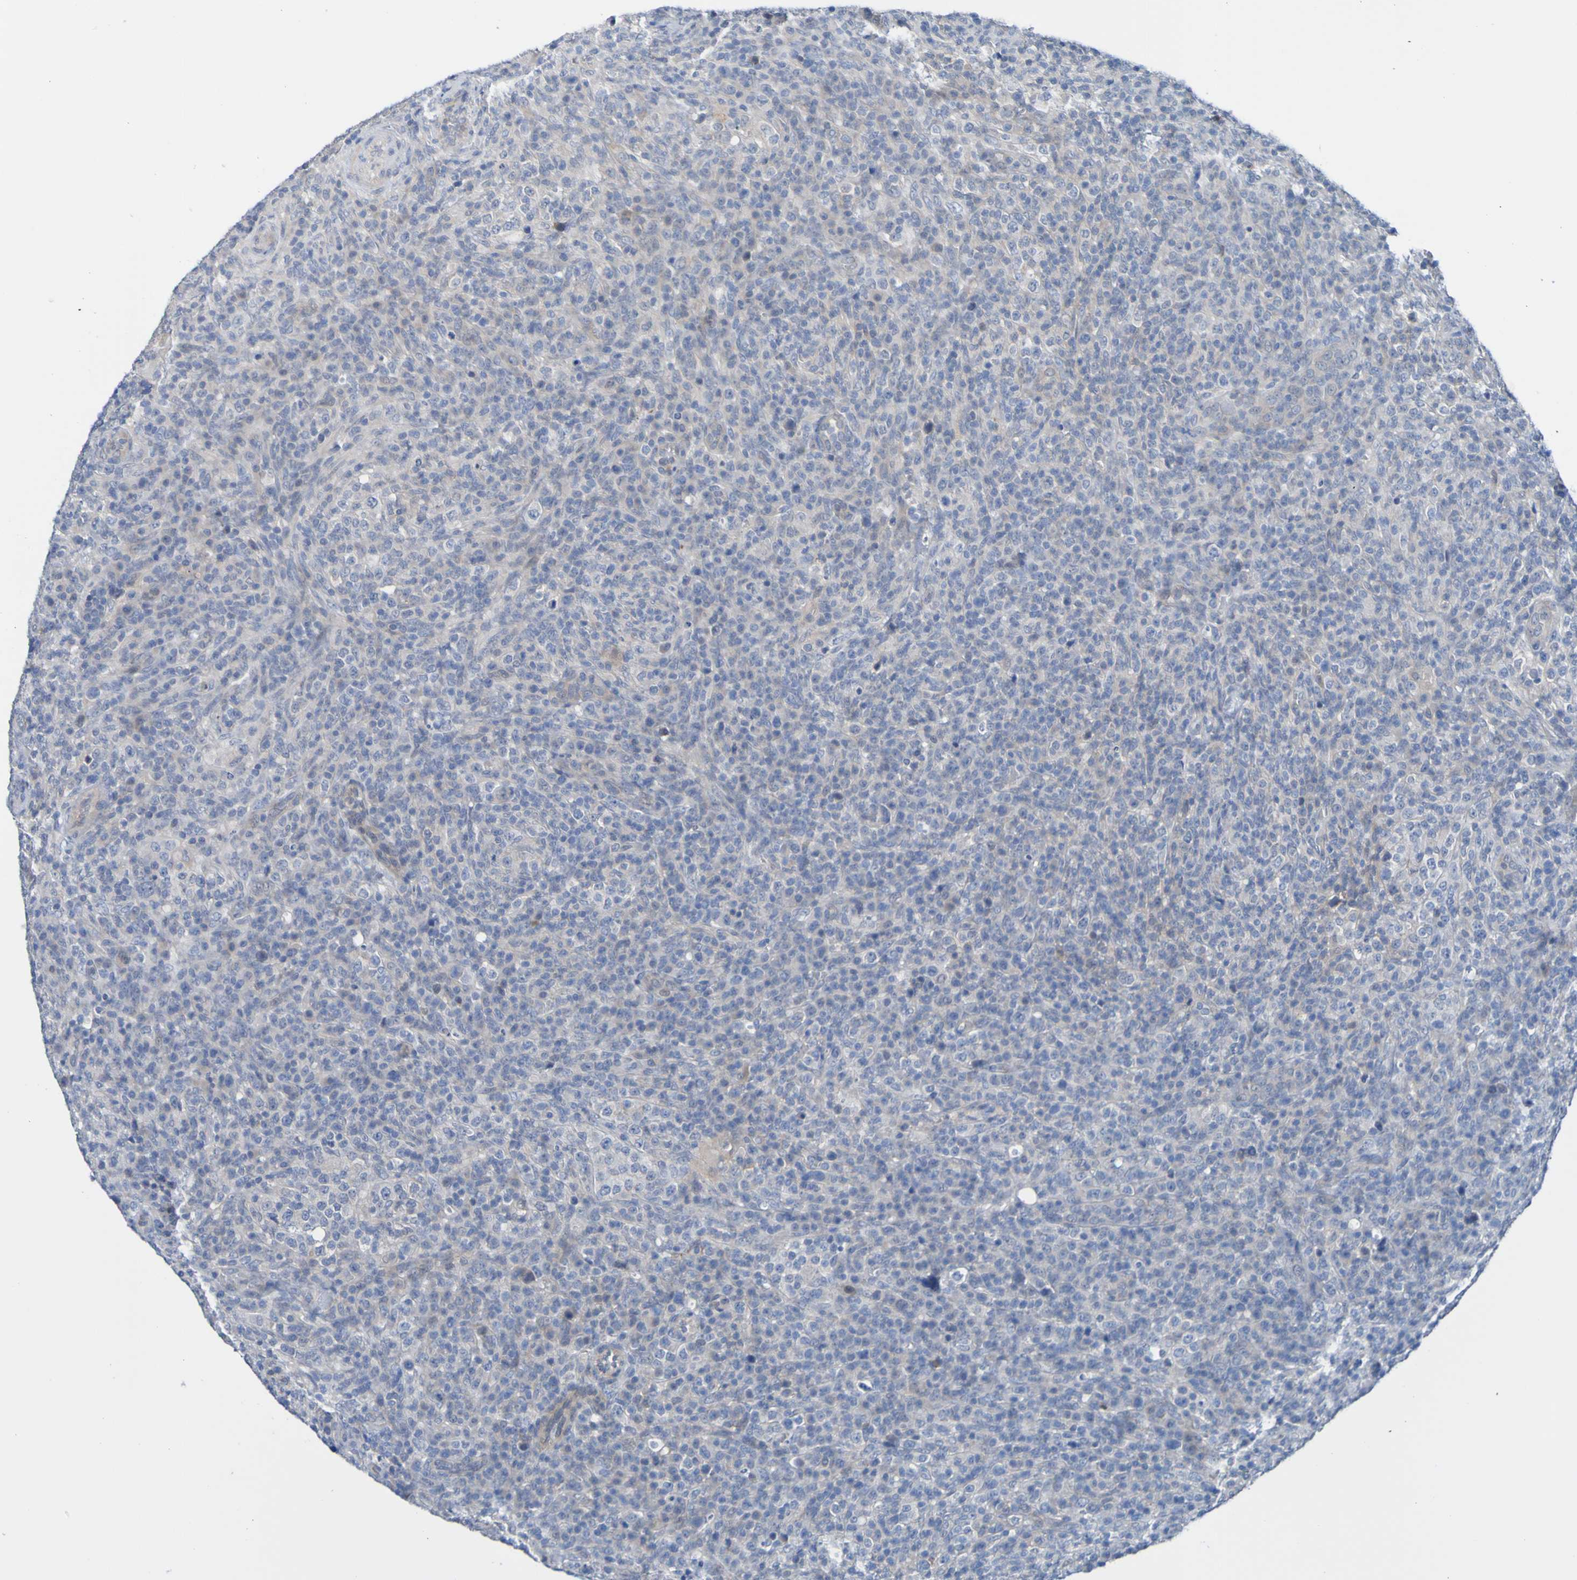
{"staining": {"intensity": "negative", "quantity": "none", "location": "none"}, "tissue": "lymphoma", "cell_type": "Tumor cells", "image_type": "cancer", "snomed": [{"axis": "morphology", "description": "Malignant lymphoma, non-Hodgkin's type, High grade"}, {"axis": "topography", "description": "Lymph node"}], "caption": "Image shows no significant protein expression in tumor cells of malignant lymphoma, non-Hodgkin's type (high-grade). The staining was performed using DAB (3,3'-diaminobenzidine) to visualize the protein expression in brown, while the nuclei were stained in blue with hematoxylin (Magnification: 20x).", "gene": "ACMSD", "patient": {"sex": "female", "age": 76}}